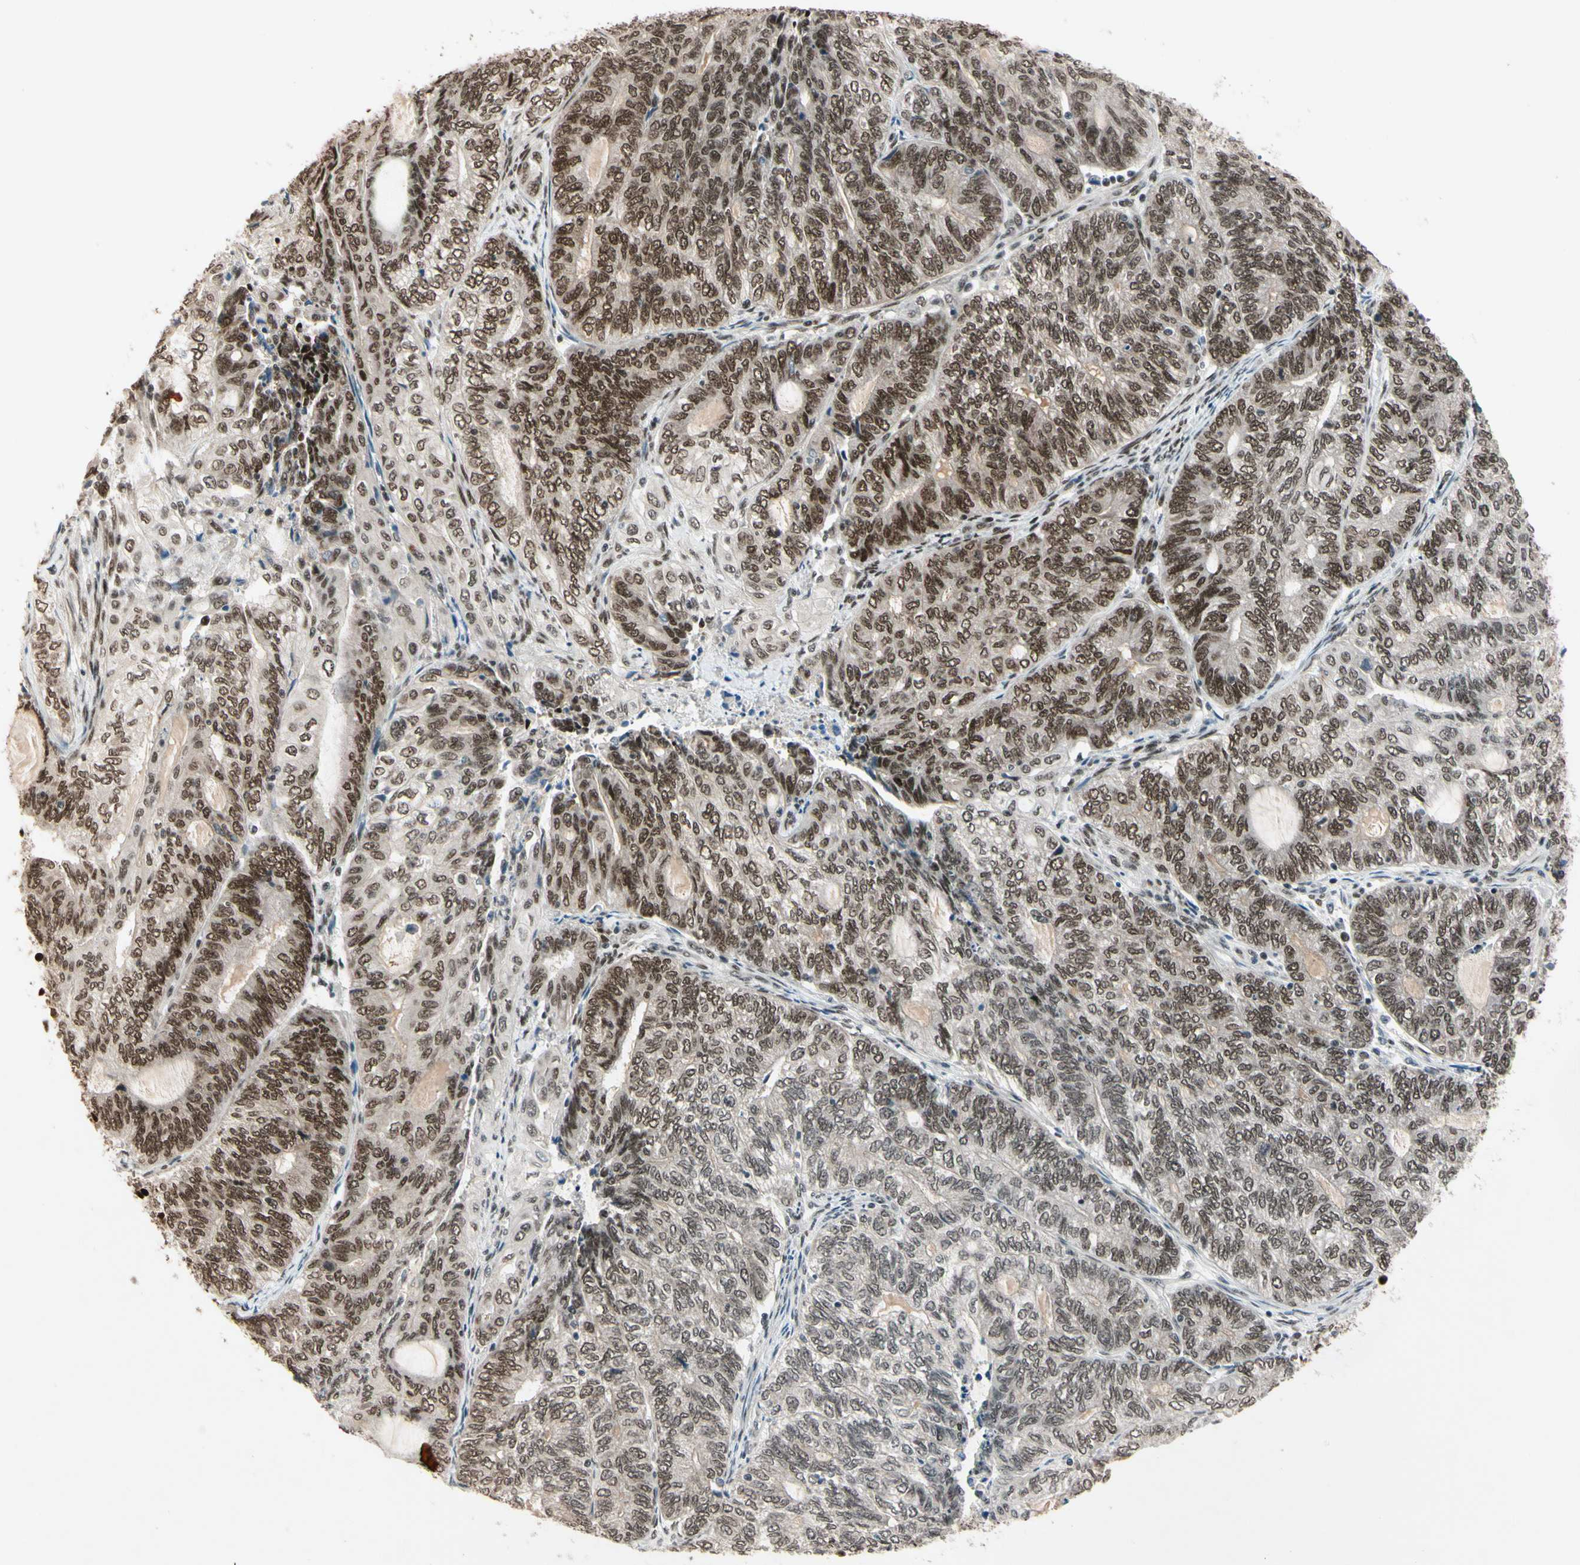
{"staining": {"intensity": "moderate", "quantity": ">75%", "location": "nuclear"}, "tissue": "endometrial cancer", "cell_type": "Tumor cells", "image_type": "cancer", "snomed": [{"axis": "morphology", "description": "Adenocarcinoma, NOS"}, {"axis": "topography", "description": "Uterus"}, {"axis": "topography", "description": "Endometrium"}], "caption": "An immunohistochemistry (IHC) image of neoplastic tissue is shown. Protein staining in brown shows moderate nuclear positivity in adenocarcinoma (endometrial) within tumor cells. (DAB (3,3'-diaminobenzidine) IHC with brightfield microscopy, high magnification).", "gene": "CHAMP1", "patient": {"sex": "female", "age": 70}}